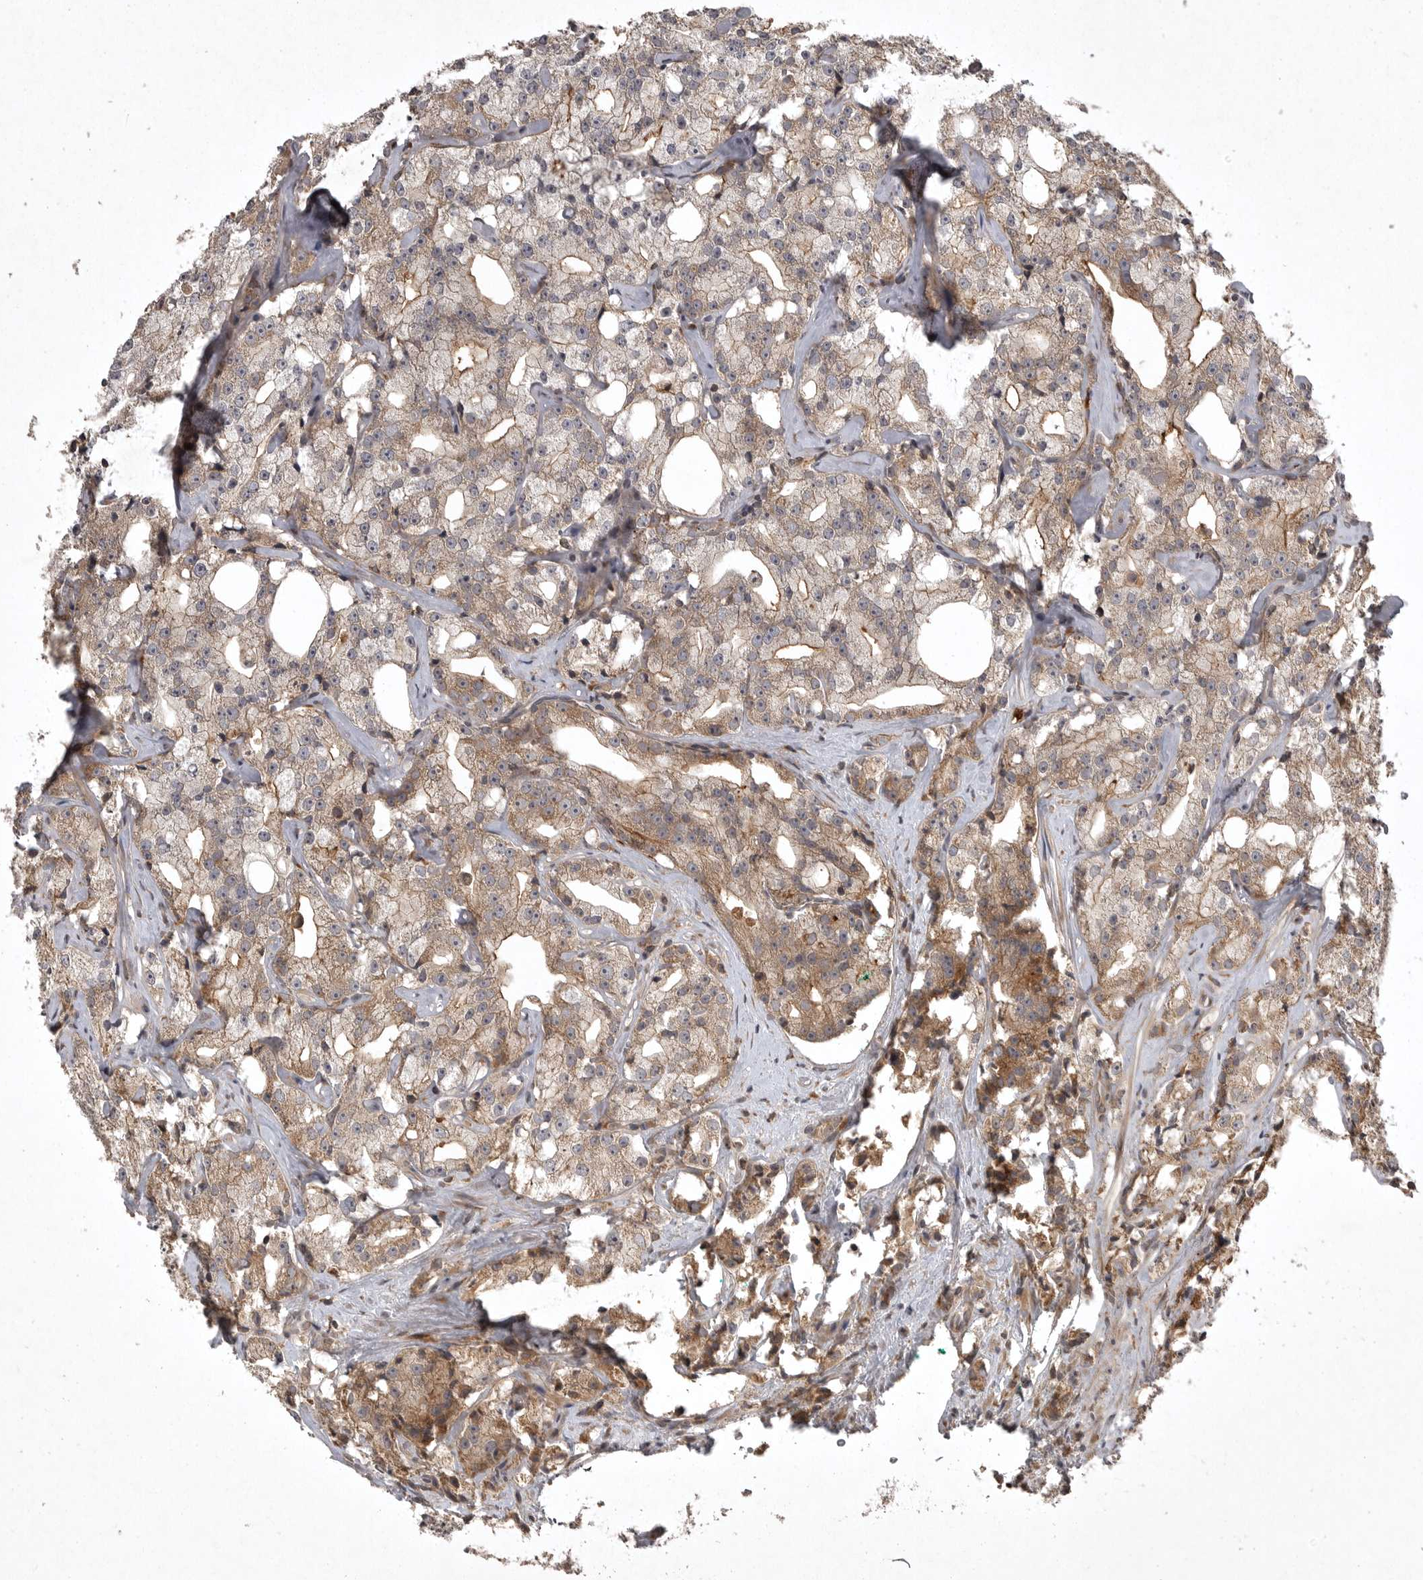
{"staining": {"intensity": "weak", "quantity": ">75%", "location": "cytoplasmic/membranous"}, "tissue": "prostate cancer", "cell_type": "Tumor cells", "image_type": "cancer", "snomed": [{"axis": "morphology", "description": "Adenocarcinoma, High grade"}, {"axis": "topography", "description": "Prostate"}], "caption": "Protein expression by immunohistochemistry shows weak cytoplasmic/membranous expression in approximately >75% of tumor cells in prostate cancer.", "gene": "GPR31", "patient": {"sex": "male", "age": 64}}